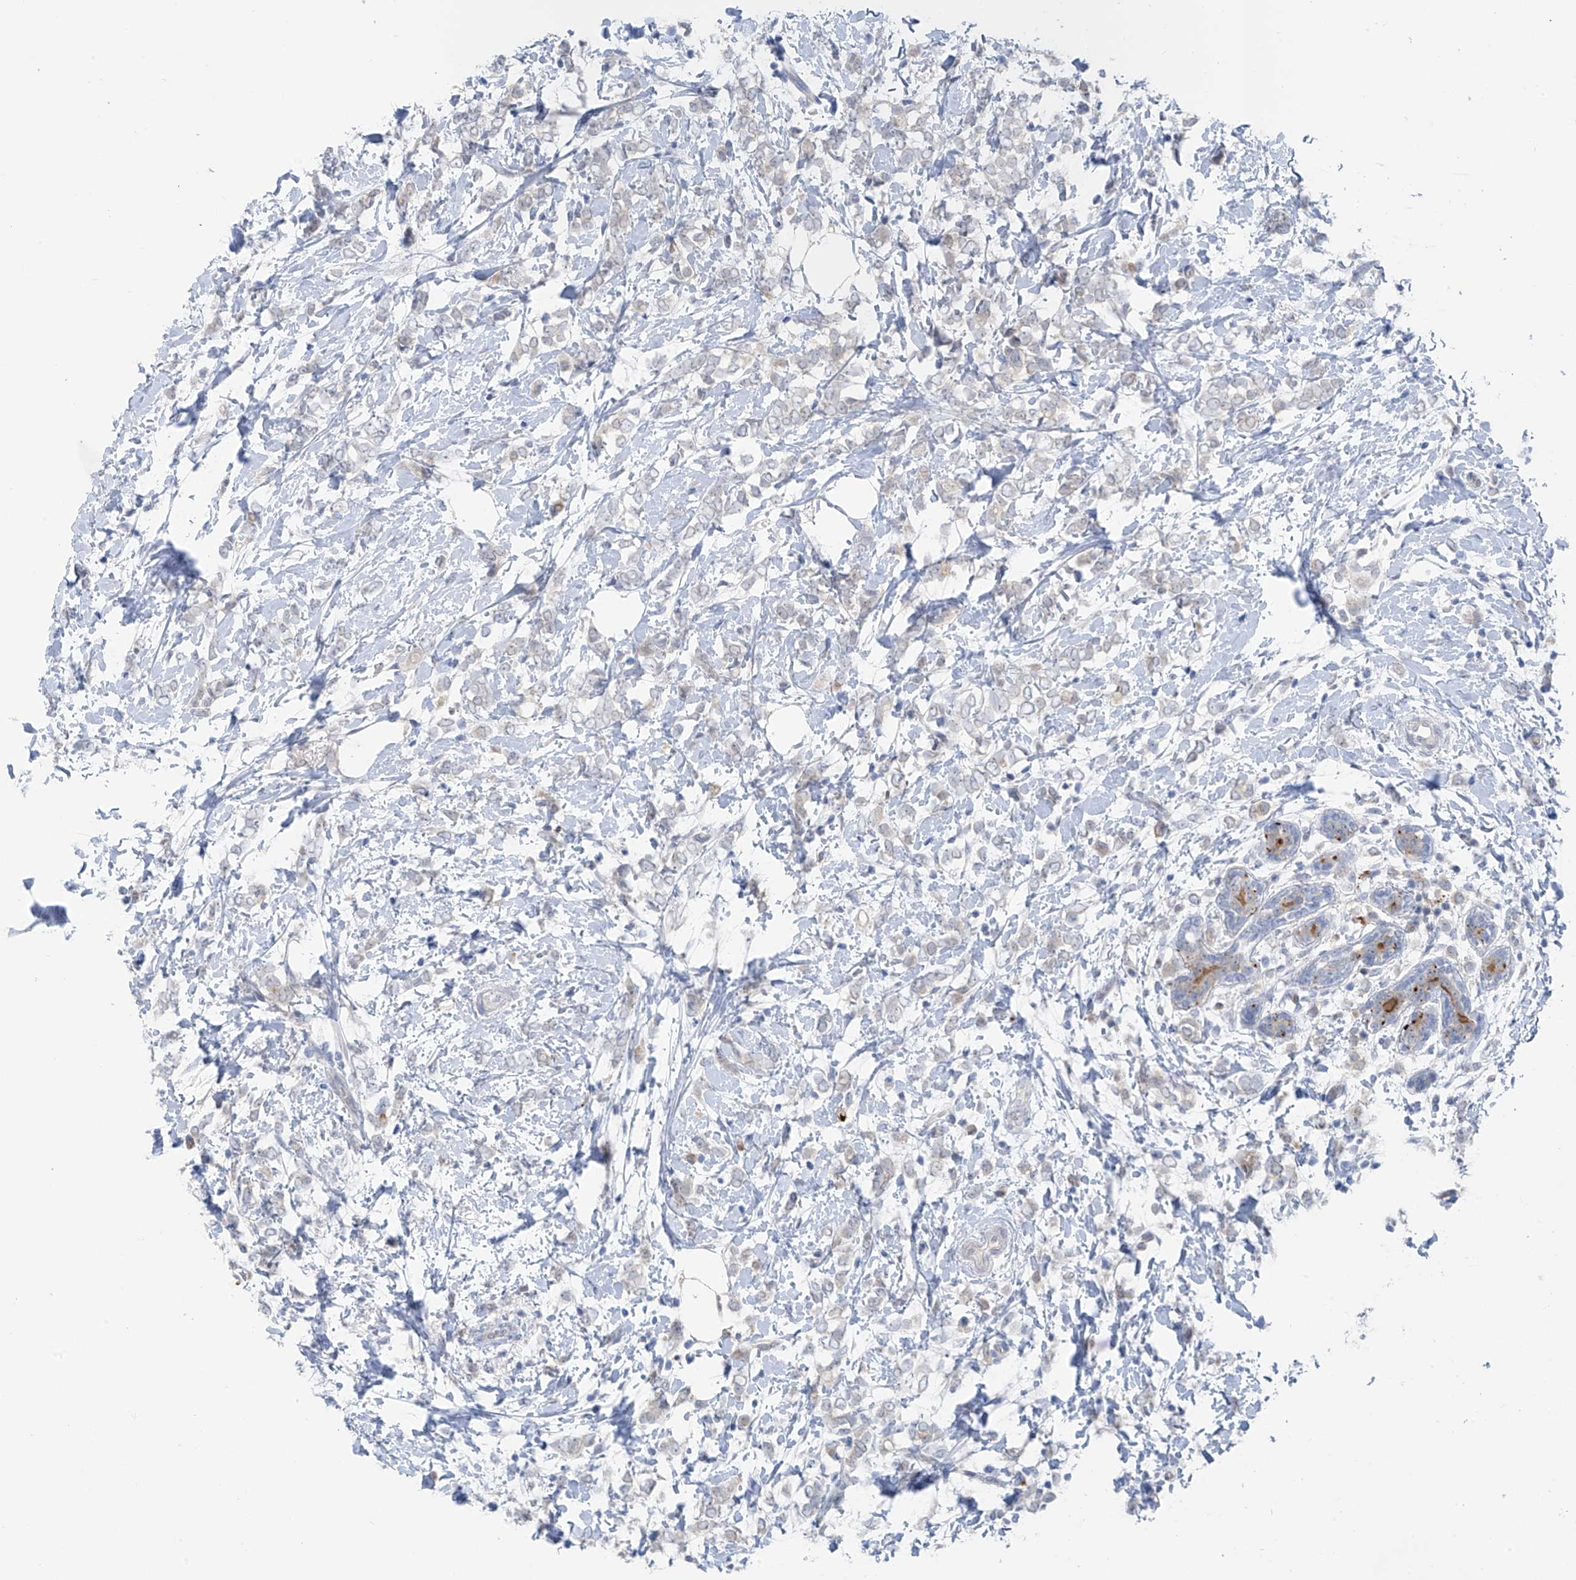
{"staining": {"intensity": "negative", "quantity": "none", "location": "none"}, "tissue": "breast cancer", "cell_type": "Tumor cells", "image_type": "cancer", "snomed": [{"axis": "morphology", "description": "Normal tissue, NOS"}, {"axis": "morphology", "description": "Lobular carcinoma"}, {"axis": "topography", "description": "Breast"}], "caption": "IHC photomicrograph of lobular carcinoma (breast) stained for a protein (brown), which displays no positivity in tumor cells. (DAB (3,3'-diaminobenzidine) IHC, high magnification).", "gene": "ZNF793", "patient": {"sex": "female", "age": 47}}